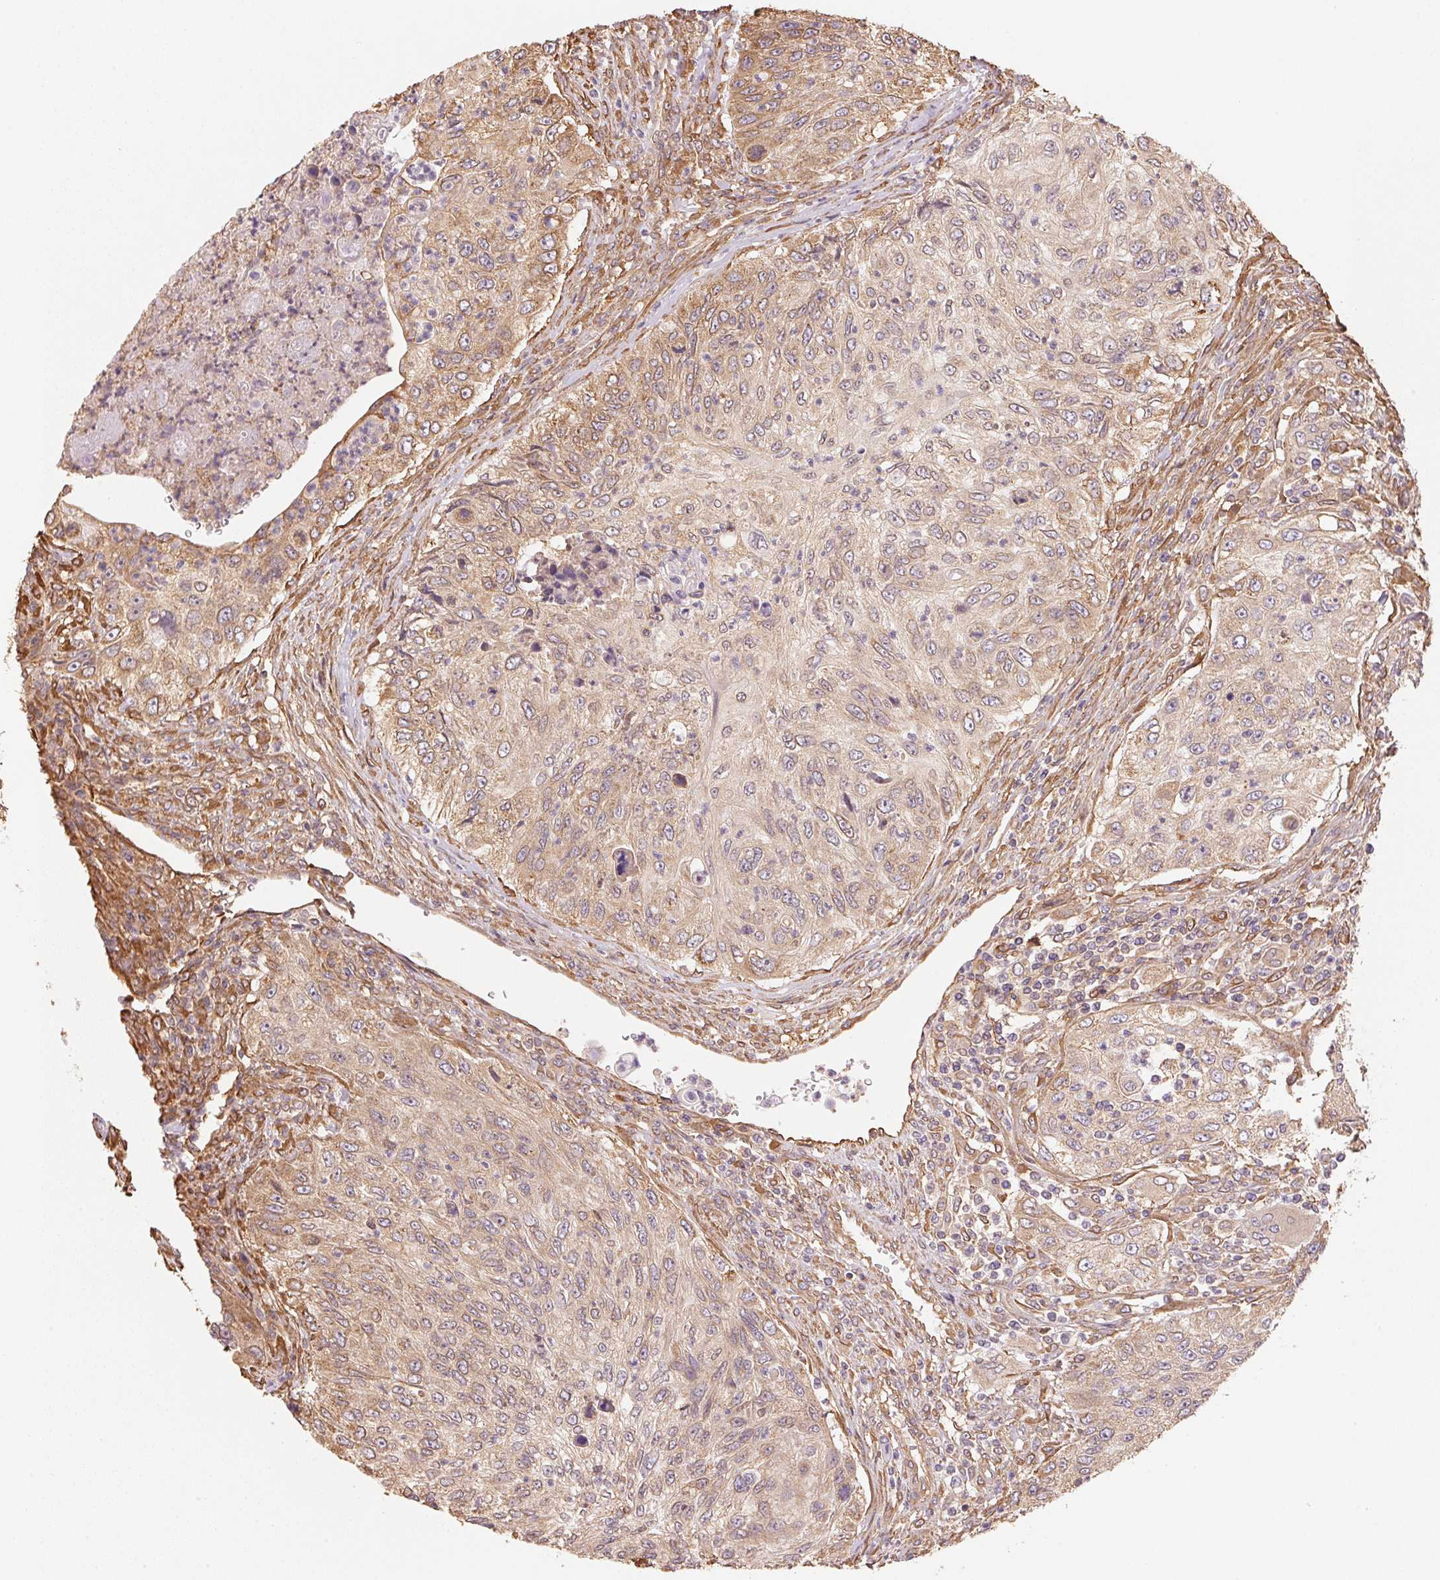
{"staining": {"intensity": "weak", "quantity": ">75%", "location": "cytoplasmic/membranous"}, "tissue": "urothelial cancer", "cell_type": "Tumor cells", "image_type": "cancer", "snomed": [{"axis": "morphology", "description": "Urothelial carcinoma, High grade"}, {"axis": "topography", "description": "Urinary bladder"}], "caption": "Protein staining reveals weak cytoplasmic/membranous staining in about >75% of tumor cells in urothelial cancer.", "gene": "C6orf163", "patient": {"sex": "female", "age": 60}}